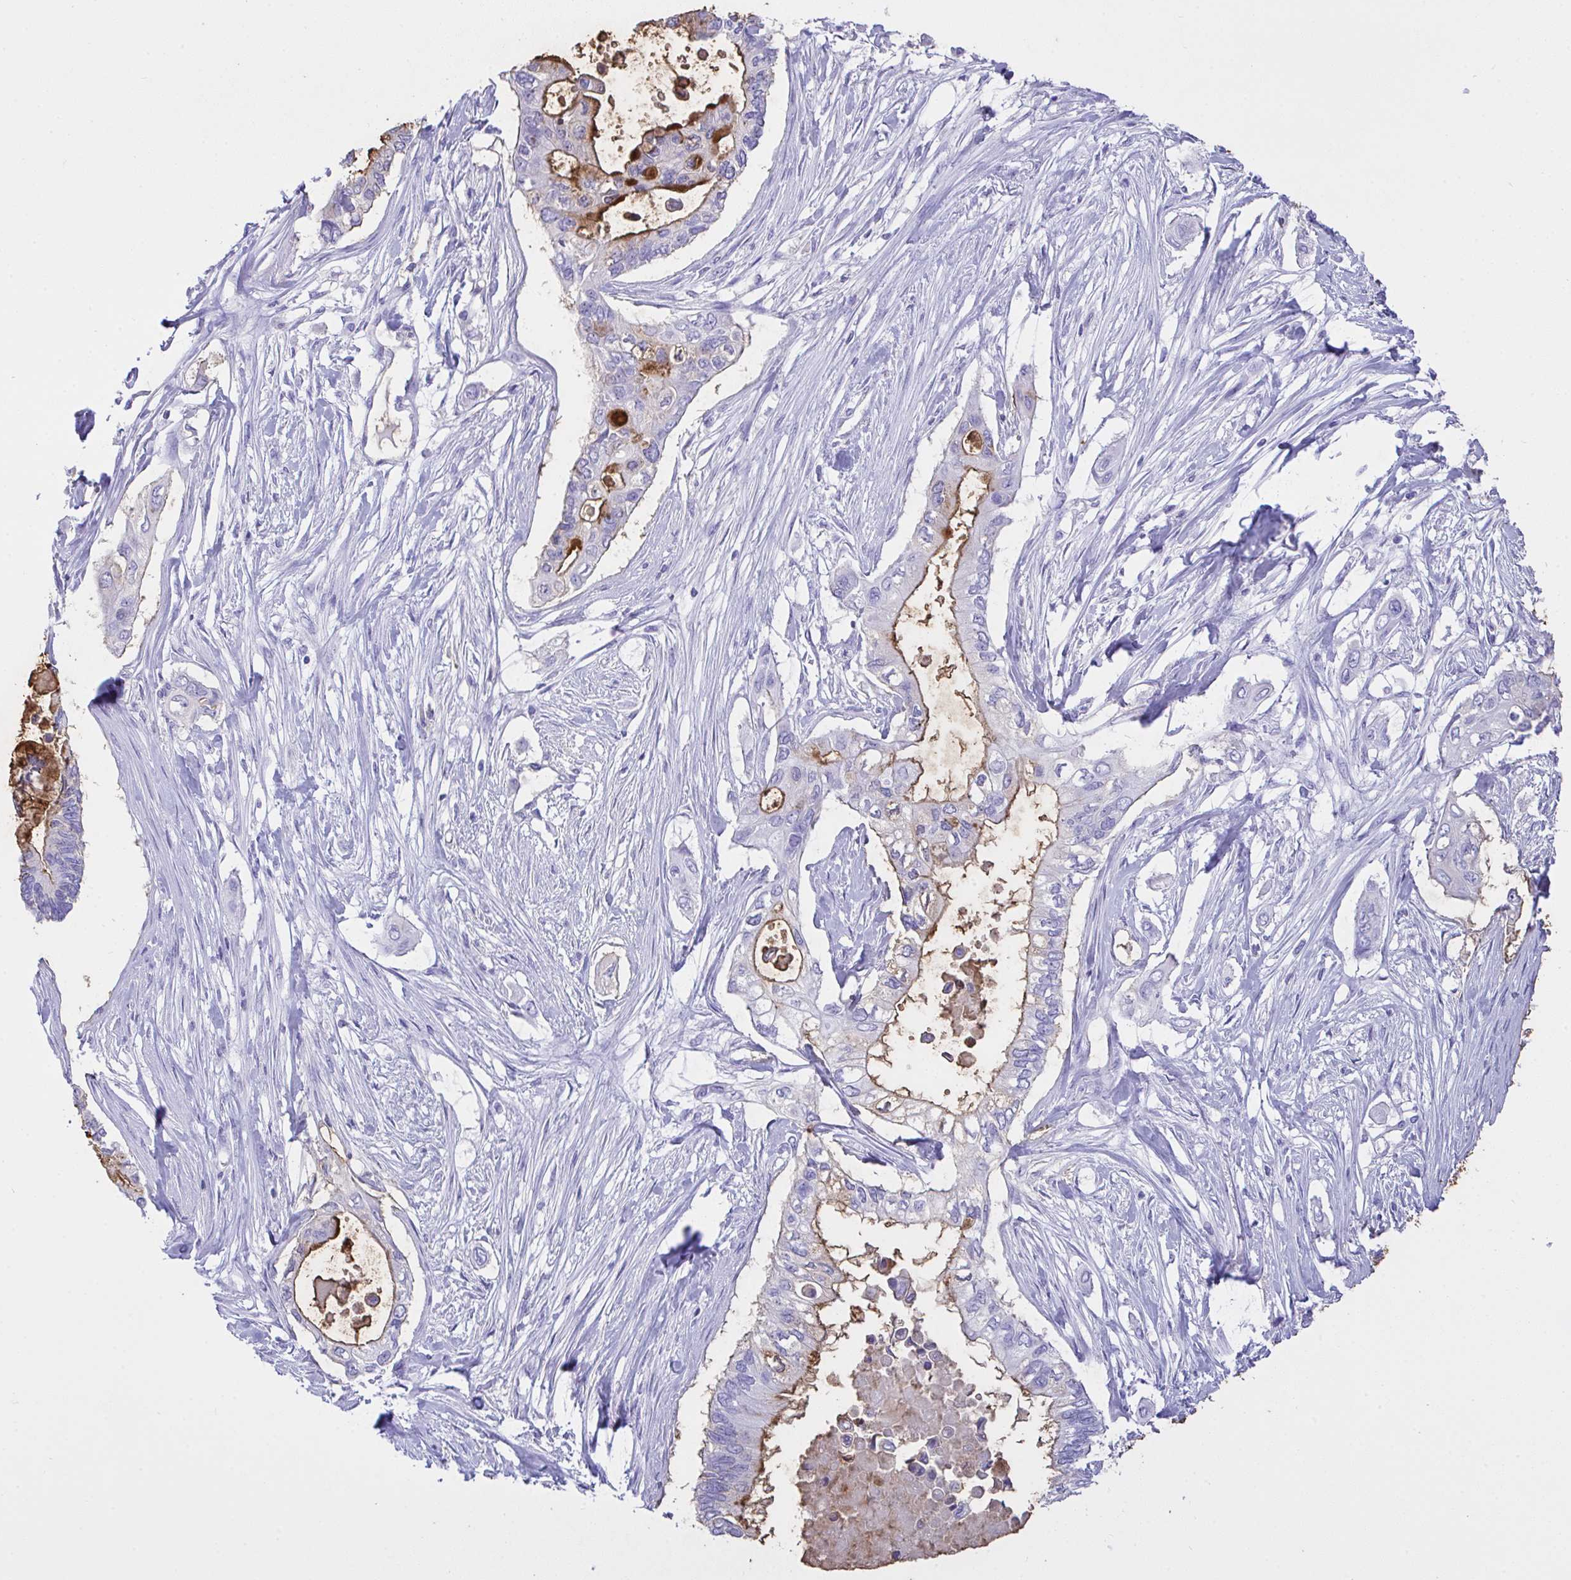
{"staining": {"intensity": "moderate", "quantity": "25%-75%", "location": "cytoplasmic/membranous"}, "tissue": "pancreatic cancer", "cell_type": "Tumor cells", "image_type": "cancer", "snomed": [{"axis": "morphology", "description": "Adenocarcinoma, NOS"}, {"axis": "topography", "description": "Pancreas"}], "caption": "A micrograph of pancreatic adenocarcinoma stained for a protein reveals moderate cytoplasmic/membranous brown staining in tumor cells. The staining was performed using DAB (3,3'-diaminobenzidine), with brown indicating positive protein expression. Nuclei are stained blue with hematoxylin.", "gene": "AKR1D1", "patient": {"sex": "female", "age": 63}}